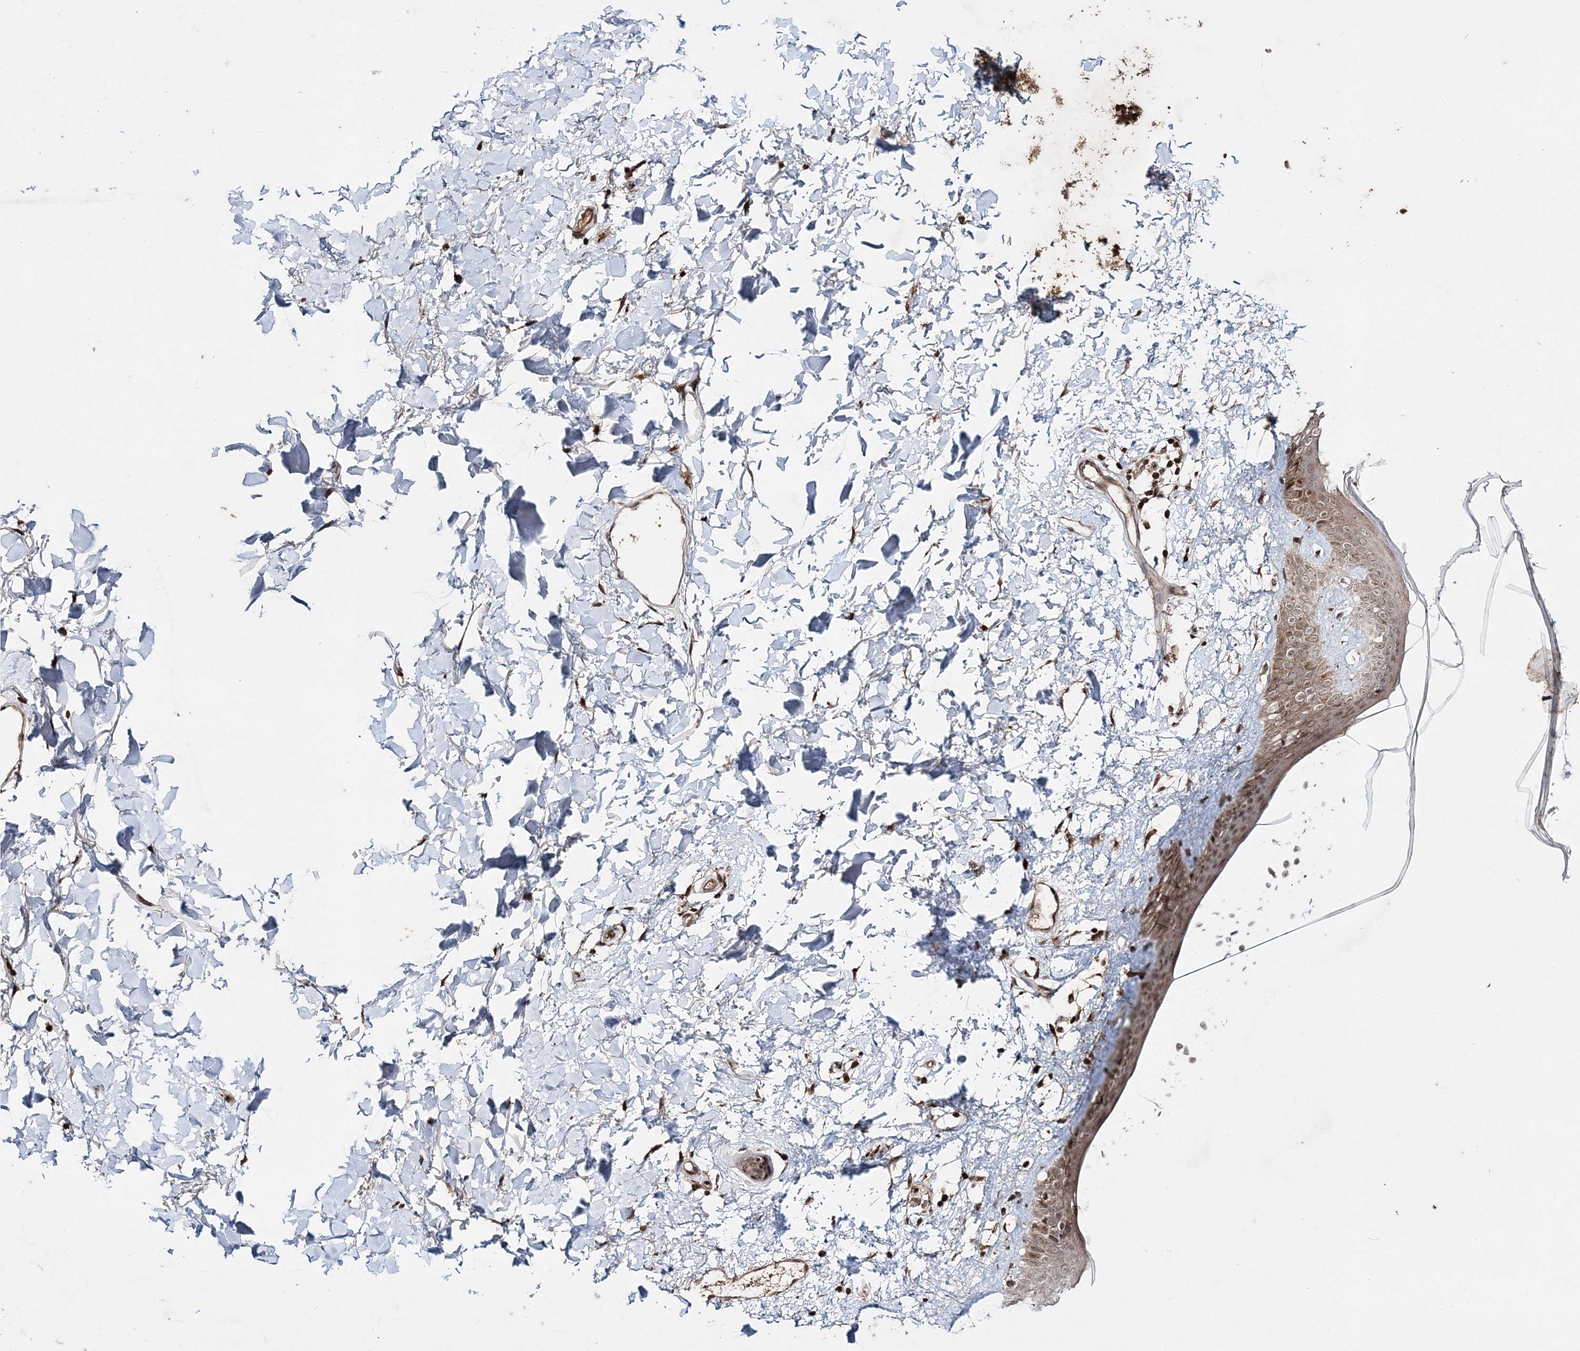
{"staining": {"intensity": "strong", "quantity": ">75%", "location": "cytoplasmic/membranous,nuclear"}, "tissue": "skin", "cell_type": "Fibroblasts", "image_type": "normal", "snomed": [{"axis": "morphology", "description": "Normal tissue, NOS"}, {"axis": "topography", "description": "Skin"}], "caption": "Unremarkable skin demonstrates strong cytoplasmic/membranous,nuclear positivity in about >75% of fibroblasts, visualized by immunohistochemistry.", "gene": "CARM1", "patient": {"sex": "female", "age": 58}}